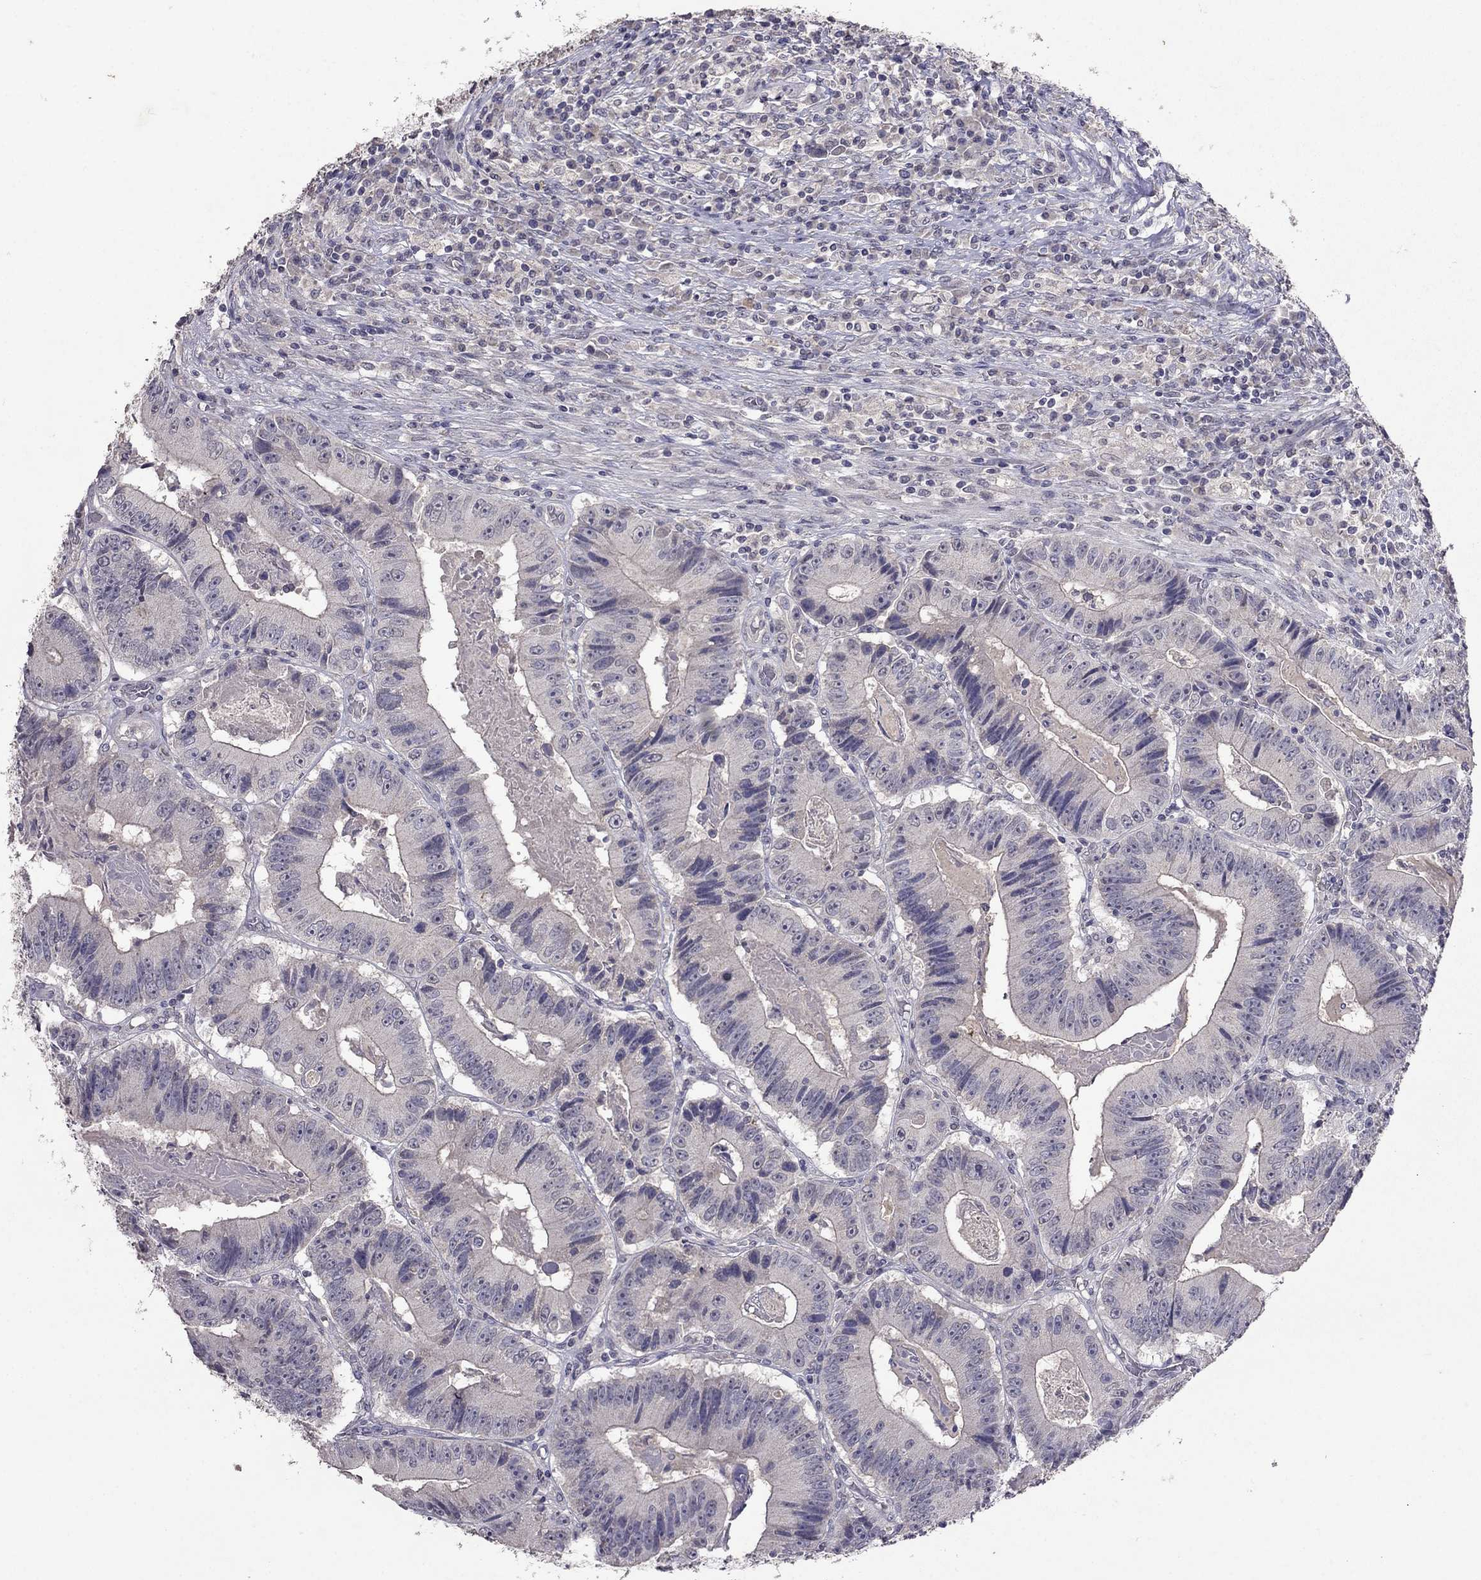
{"staining": {"intensity": "negative", "quantity": "none", "location": "none"}, "tissue": "colorectal cancer", "cell_type": "Tumor cells", "image_type": "cancer", "snomed": [{"axis": "morphology", "description": "Adenocarcinoma, NOS"}, {"axis": "topography", "description": "Colon"}], "caption": "Colorectal adenocarcinoma was stained to show a protein in brown. There is no significant expression in tumor cells.", "gene": "FST", "patient": {"sex": "female", "age": 86}}